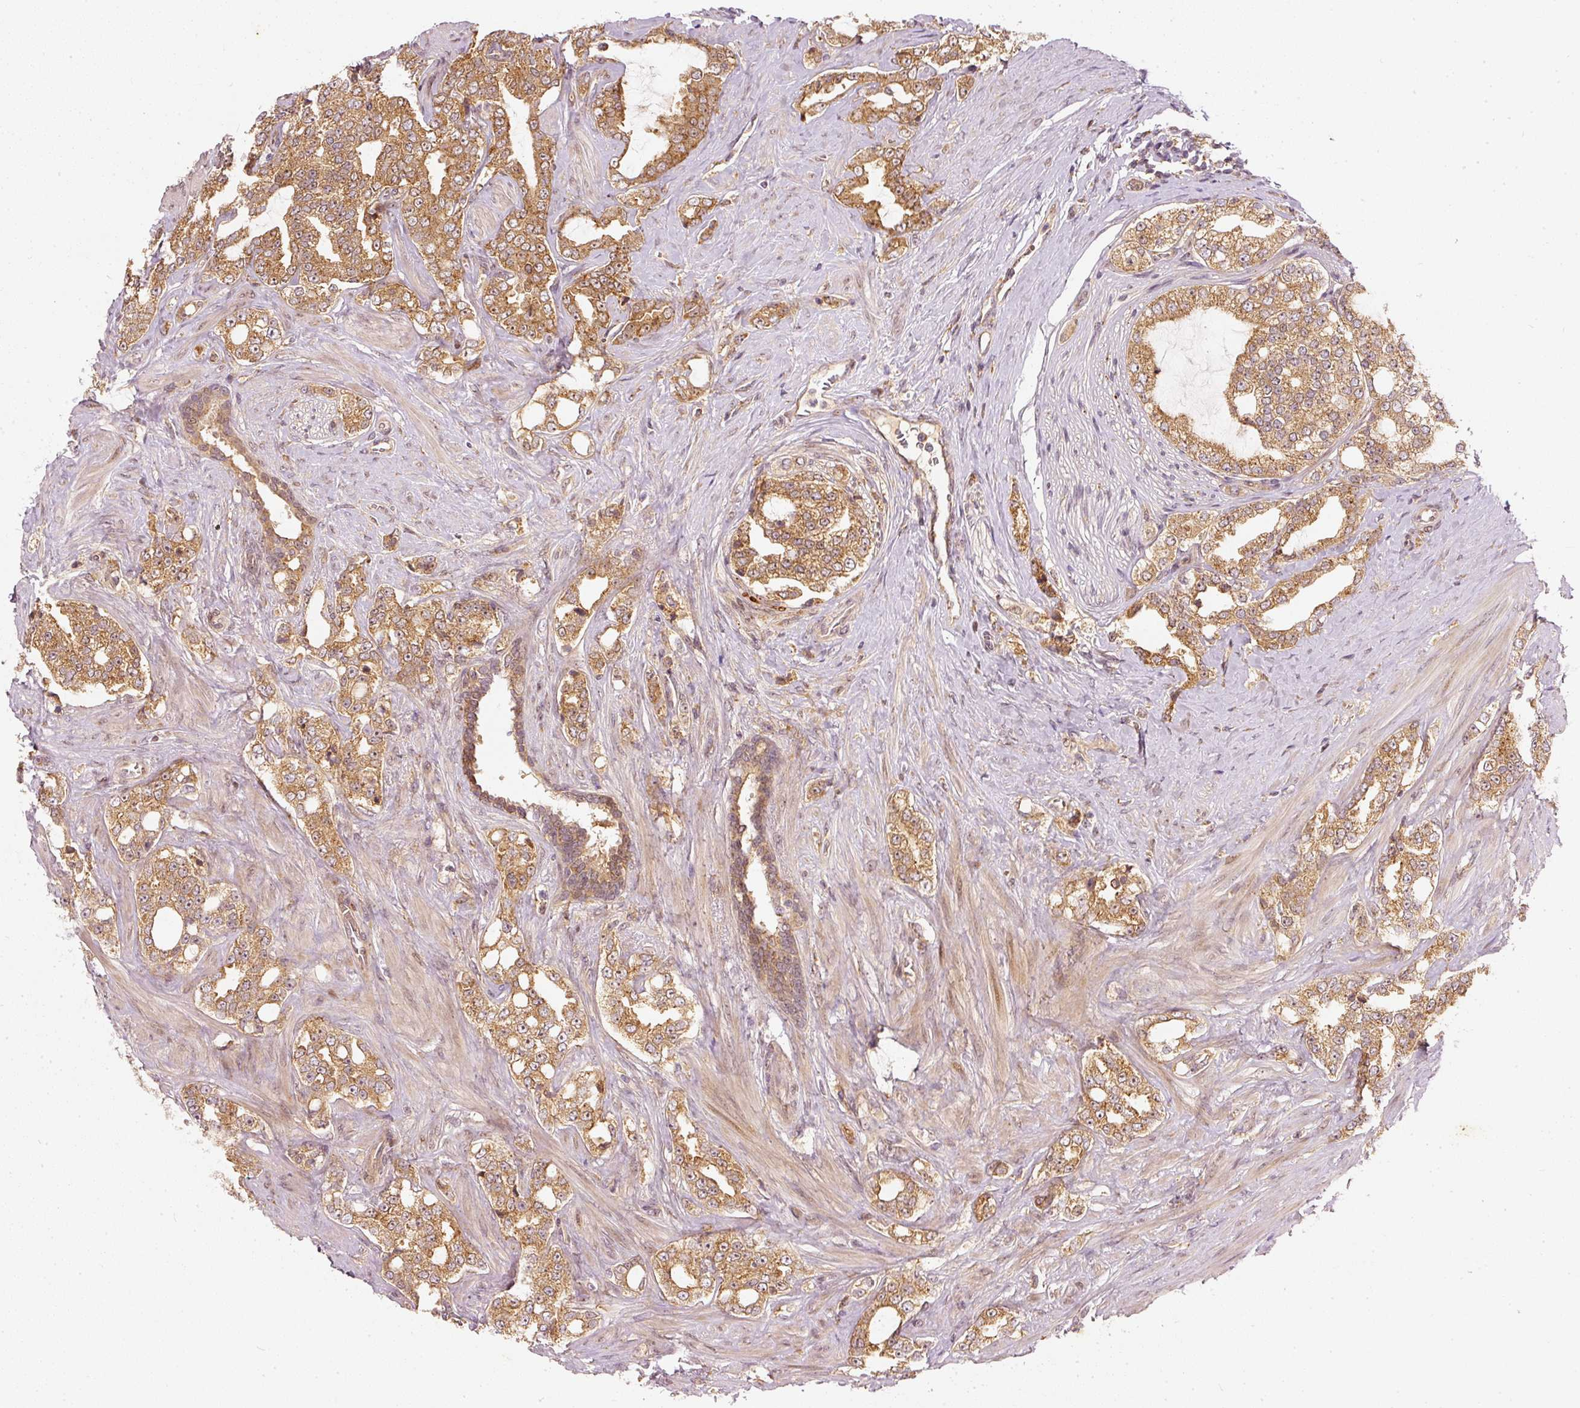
{"staining": {"intensity": "moderate", "quantity": ">75%", "location": "cytoplasmic/membranous"}, "tissue": "prostate cancer", "cell_type": "Tumor cells", "image_type": "cancer", "snomed": [{"axis": "morphology", "description": "Adenocarcinoma, High grade"}, {"axis": "topography", "description": "Prostate"}], "caption": "Prostate adenocarcinoma (high-grade) stained for a protein exhibits moderate cytoplasmic/membranous positivity in tumor cells. Using DAB (brown) and hematoxylin (blue) stains, captured at high magnification using brightfield microscopy.", "gene": "ZNF580", "patient": {"sex": "male", "age": 64}}